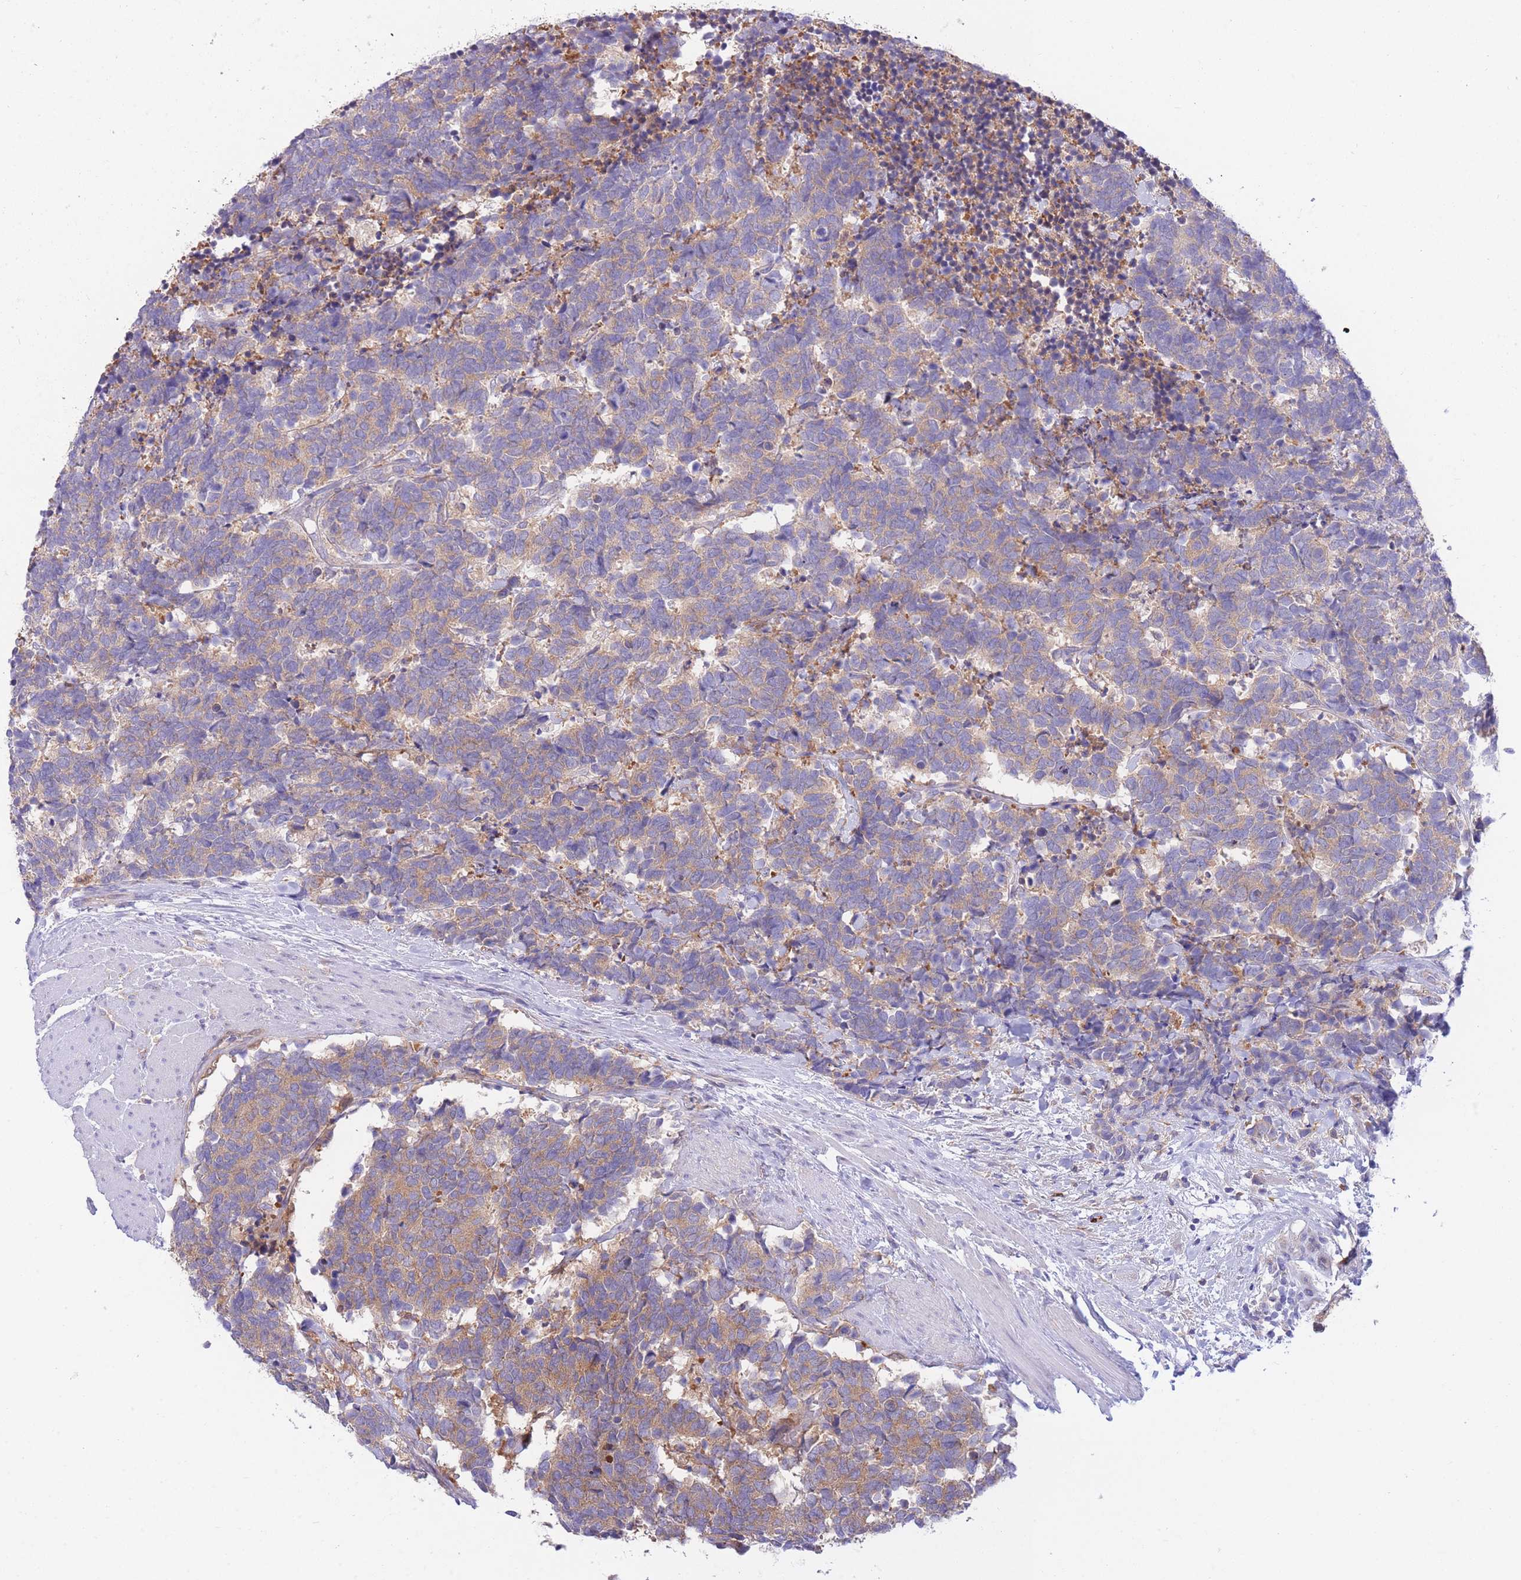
{"staining": {"intensity": "weak", "quantity": ">75%", "location": "cytoplasmic/membranous"}, "tissue": "carcinoid", "cell_type": "Tumor cells", "image_type": "cancer", "snomed": [{"axis": "morphology", "description": "Carcinoma, NOS"}, {"axis": "morphology", "description": "Carcinoid, malignant, NOS"}, {"axis": "topography", "description": "Prostate"}], "caption": "Human carcinoid stained for a protein (brown) displays weak cytoplasmic/membranous positive positivity in about >75% of tumor cells.", "gene": "NAMPT", "patient": {"sex": "male", "age": 57}}